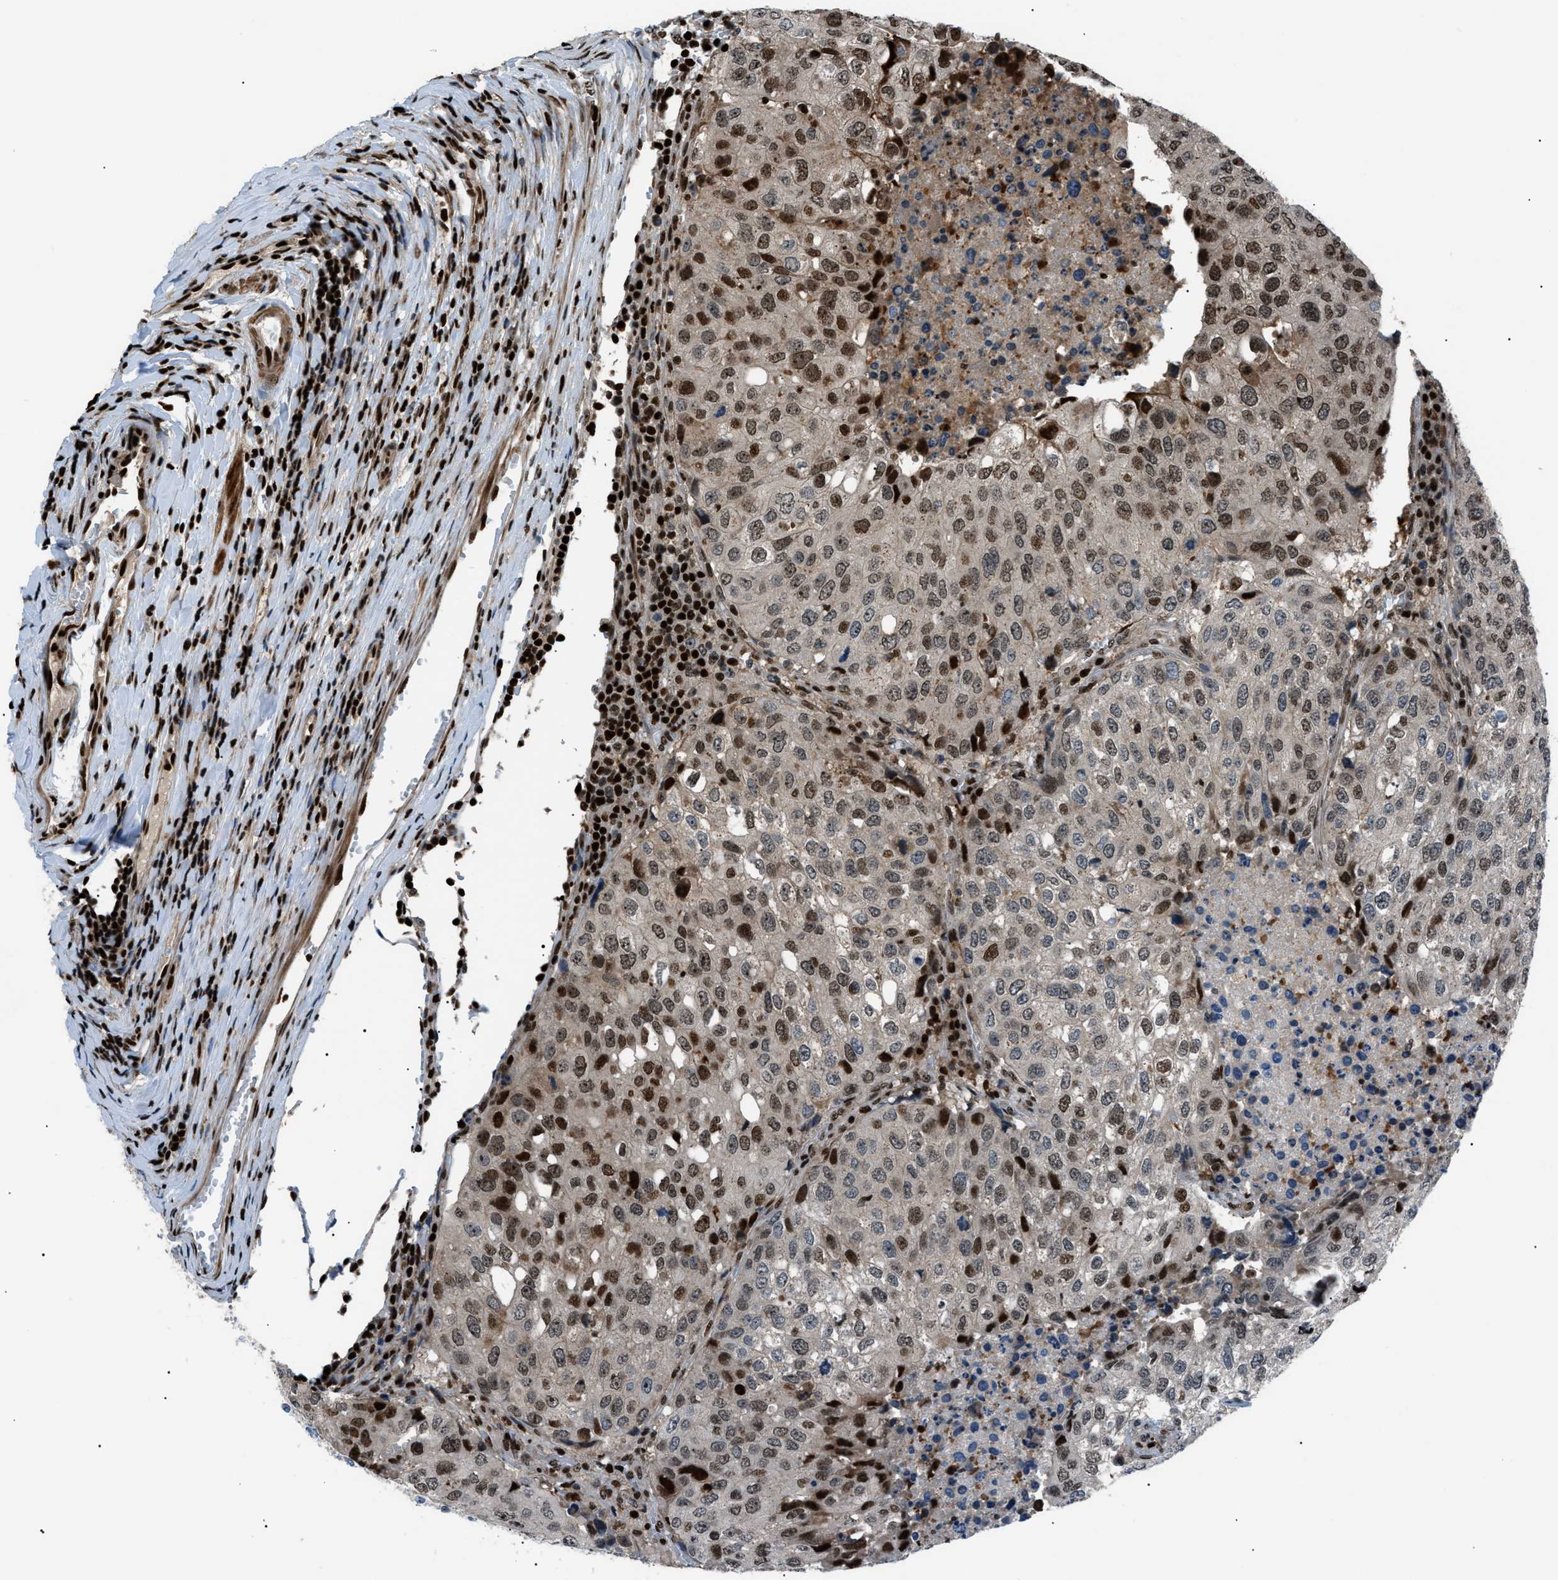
{"staining": {"intensity": "moderate", "quantity": "25%-75%", "location": "nuclear"}, "tissue": "urothelial cancer", "cell_type": "Tumor cells", "image_type": "cancer", "snomed": [{"axis": "morphology", "description": "Urothelial carcinoma, High grade"}, {"axis": "topography", "description": "Lymph node"}, {"axis": "topography", "description": "Urinary bladder"}], "caption": "Protein staining of urothelial cancer tissue exhibits moderate nuclear expression in approximately 25%-75% of tumor cells. The protein of interest is shown in brown color, while the nuclei are stained blue.", "gene": "PRKX", "patient": {"sex": "male", "age": 51}}